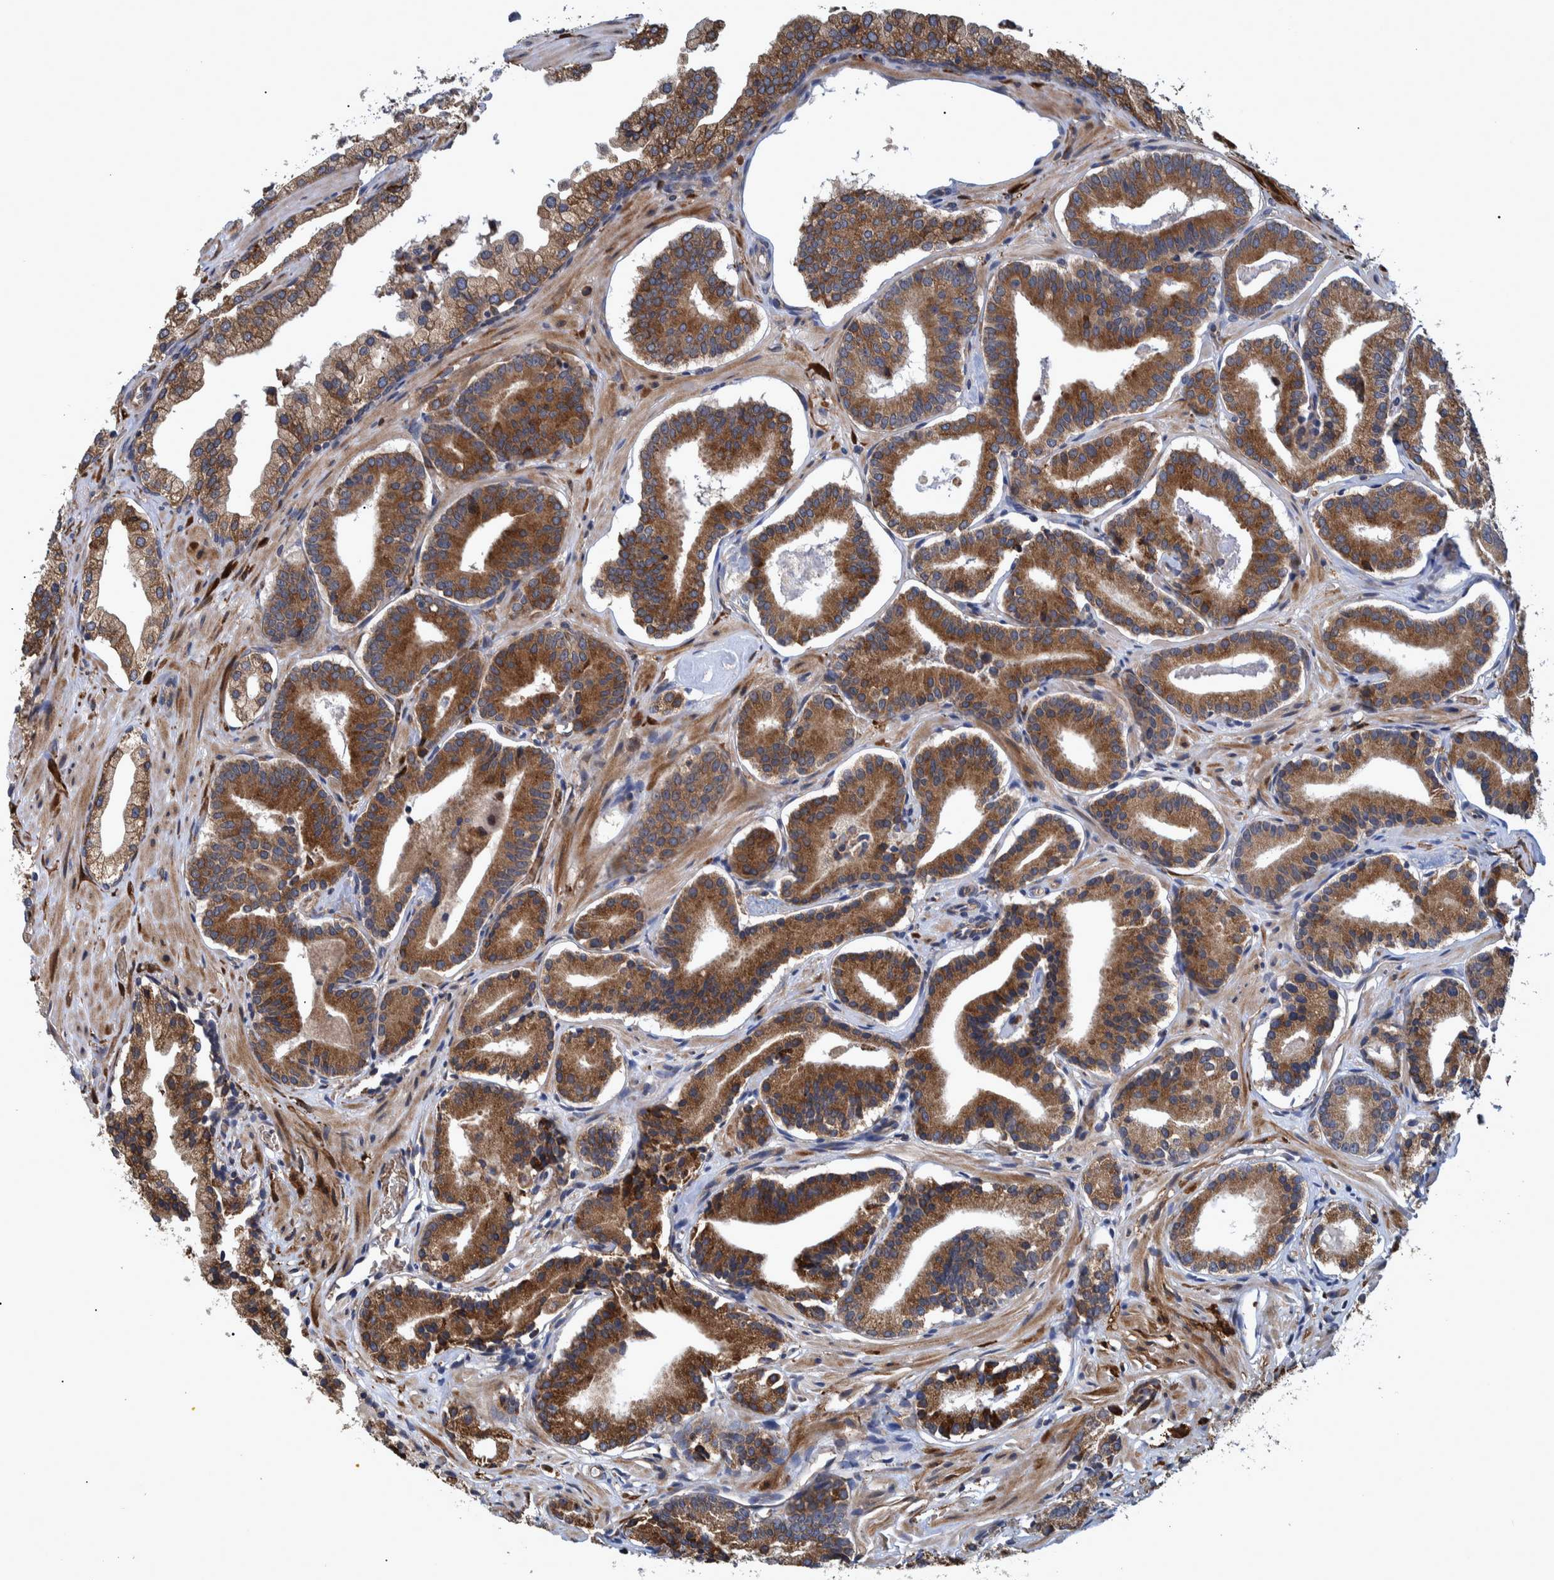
{"staining": {"intensity": "moderate", "quantity": ">75%", "location": "cytoplasmic/membranous"}, "tissue": "prostate cancer", "cell_type": "Tumor cells", "image_type": "cancer", "snomed": [{"axis": "morphology", "description": "Adenocarcinoma, Low grade"}, {"axis": "topography", "description": "Prostate"}], "caption": "Moderate cytoplasmic/membranous protein positivity is seen in about >75% of tumor cells in prostate cancer.", "gene": "SPAG5", "patient": {"sex": "male", "age": 51}}